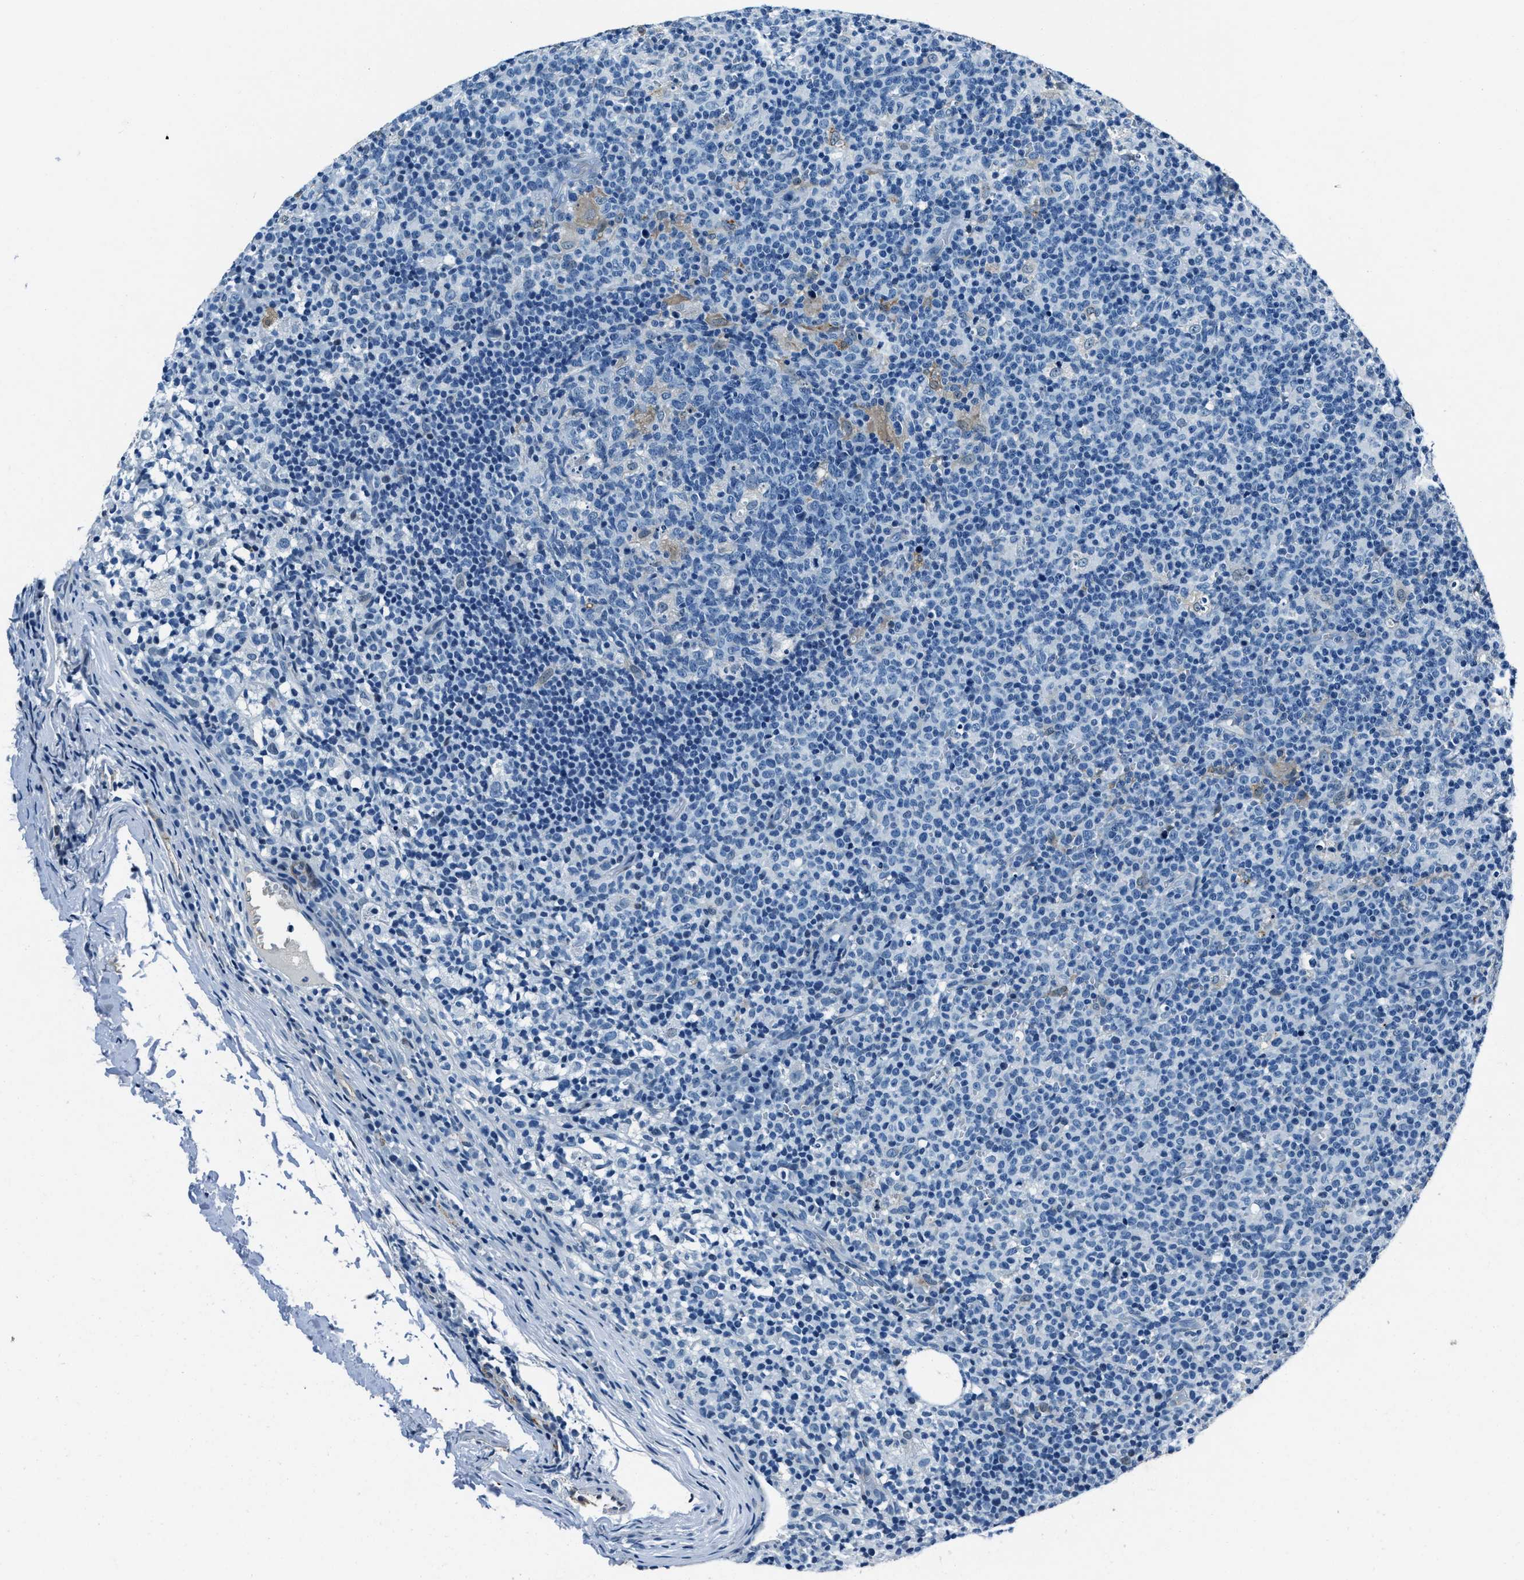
{"staining": {"intensity": "negative", "quantity": "none", "location": "none"}, "tissue": "lymph node", "cell_type": "Germinal center cells", "image_type": "normal", "snomed": [{"axis": "morphology", "description": "Normal tissue, NOS"}, {"axis": "morphology", "description": "Inflammation, NOS"}, {"axis": "topography", "description": "Lymph node"}], "caption": "IHC image of normal lymph node stained for a protein (brown), which shows no positivity in germinal center cells.", "gene": "PTPDC1", "patient": {"sex": "male", "age": 55}}